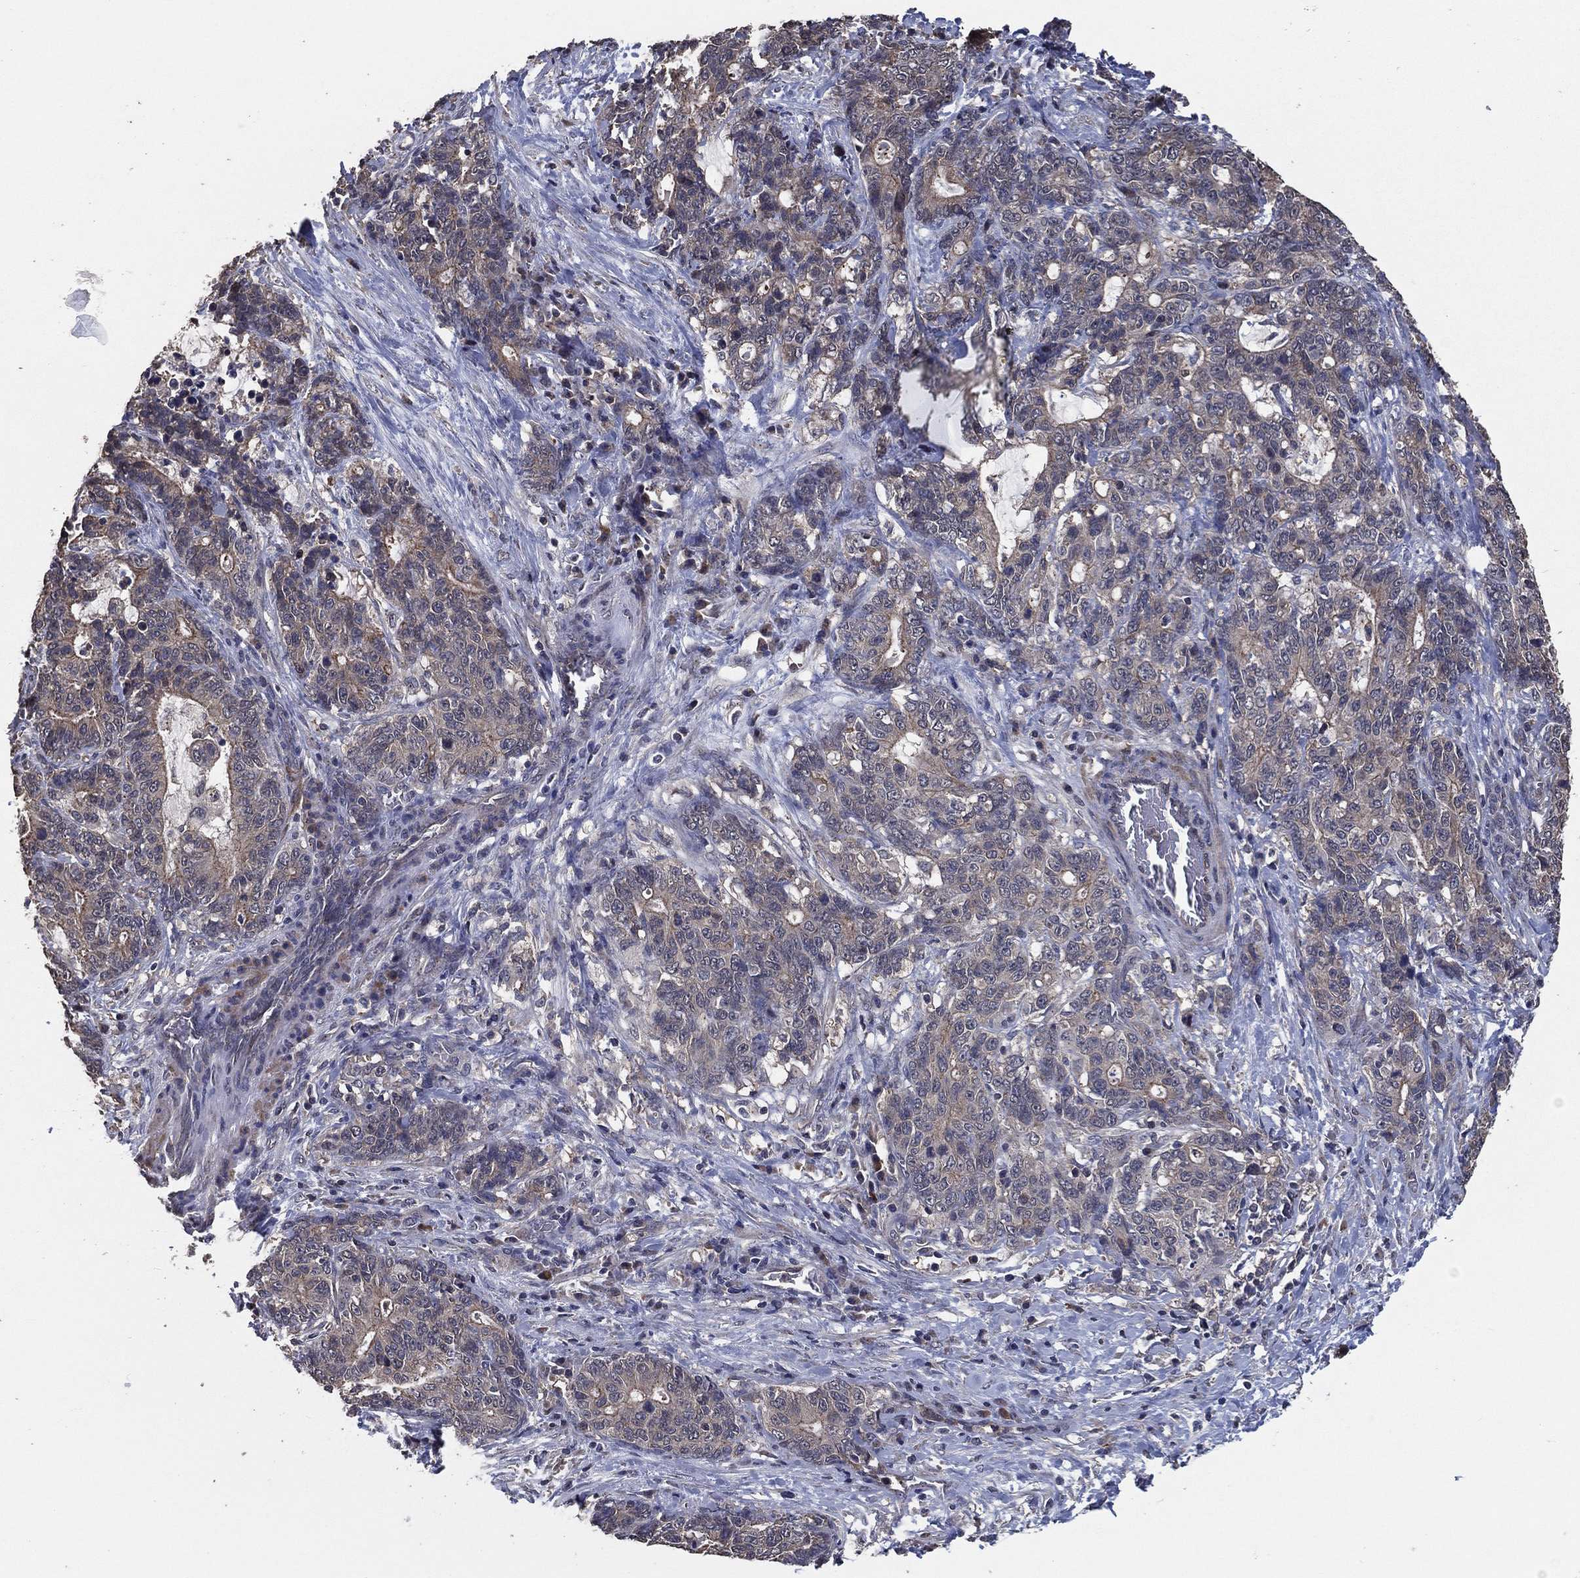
{"staining": {"intensity": "weak", "quantity": "25%-75%", "location": "cytoplasmic/membranous"}, "tissue": "stomach cancer", "cell_type": "Tumor cells", "image_type": "cancer", "snomed": [{"axis": "morphology", "description": "Normal tissue, NOS"}, {"axis": "morphology", "description": "Adenocarcinoma, NOS"}, {"axis": "topography", "description": "Stomach"}], "caption": "Immunohistochemistry image of human adenocarcinoma (stomach) stained for a protein (brown), which shows low levels of weak cytoplasmic/membranous positivity in about 25%-75% of tumor cells.", "gene": "PCNT", "patient": {"sex": "female", "age": 64}}